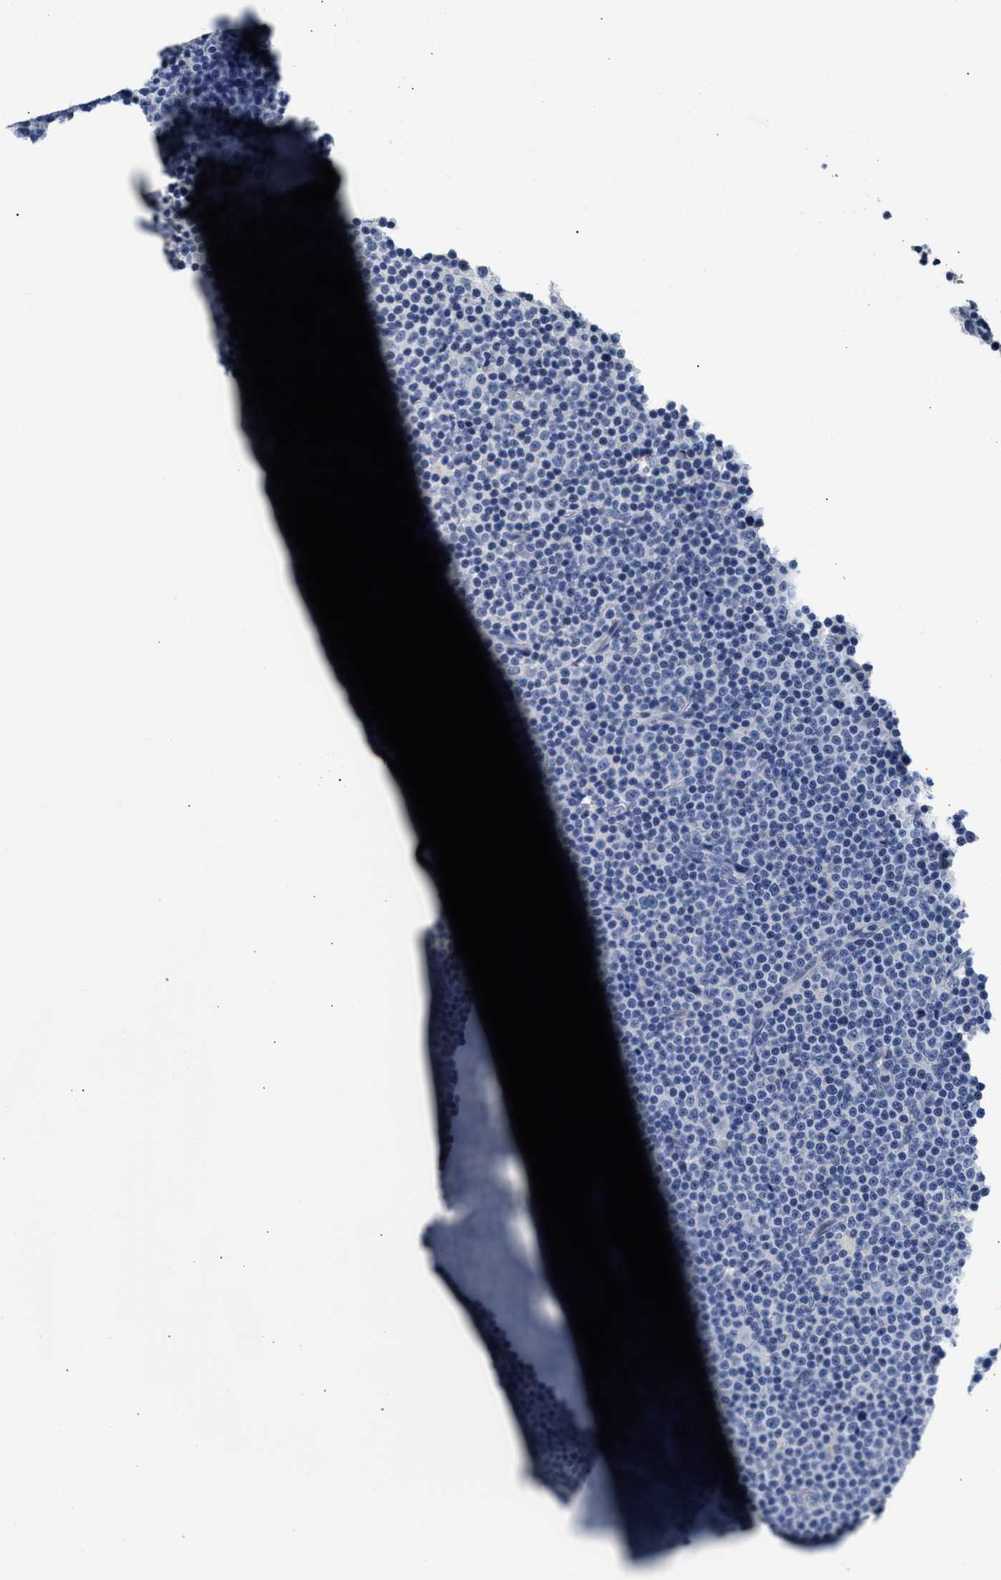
{"staining": {"intensity": "negative", "quantity": "none", "location": "none"}, "tissue": "lymphoma", "cell_type": "Tumor cells", "image_type": "cancer", "snomed": [{"axis": "morphology", "description": "Malignant lymphoma, non-Hodgkin's type, Low grade"}, {"axis": "topography", "description": "Lymph node"}], "caption": "An immunohistochemistry (IHC) histopathology image of lymphoma is shown. There is no staining in tumor cells of lymphoma.", "gene": "MYH3", "patient": {"sex": "female", "age": 67}}